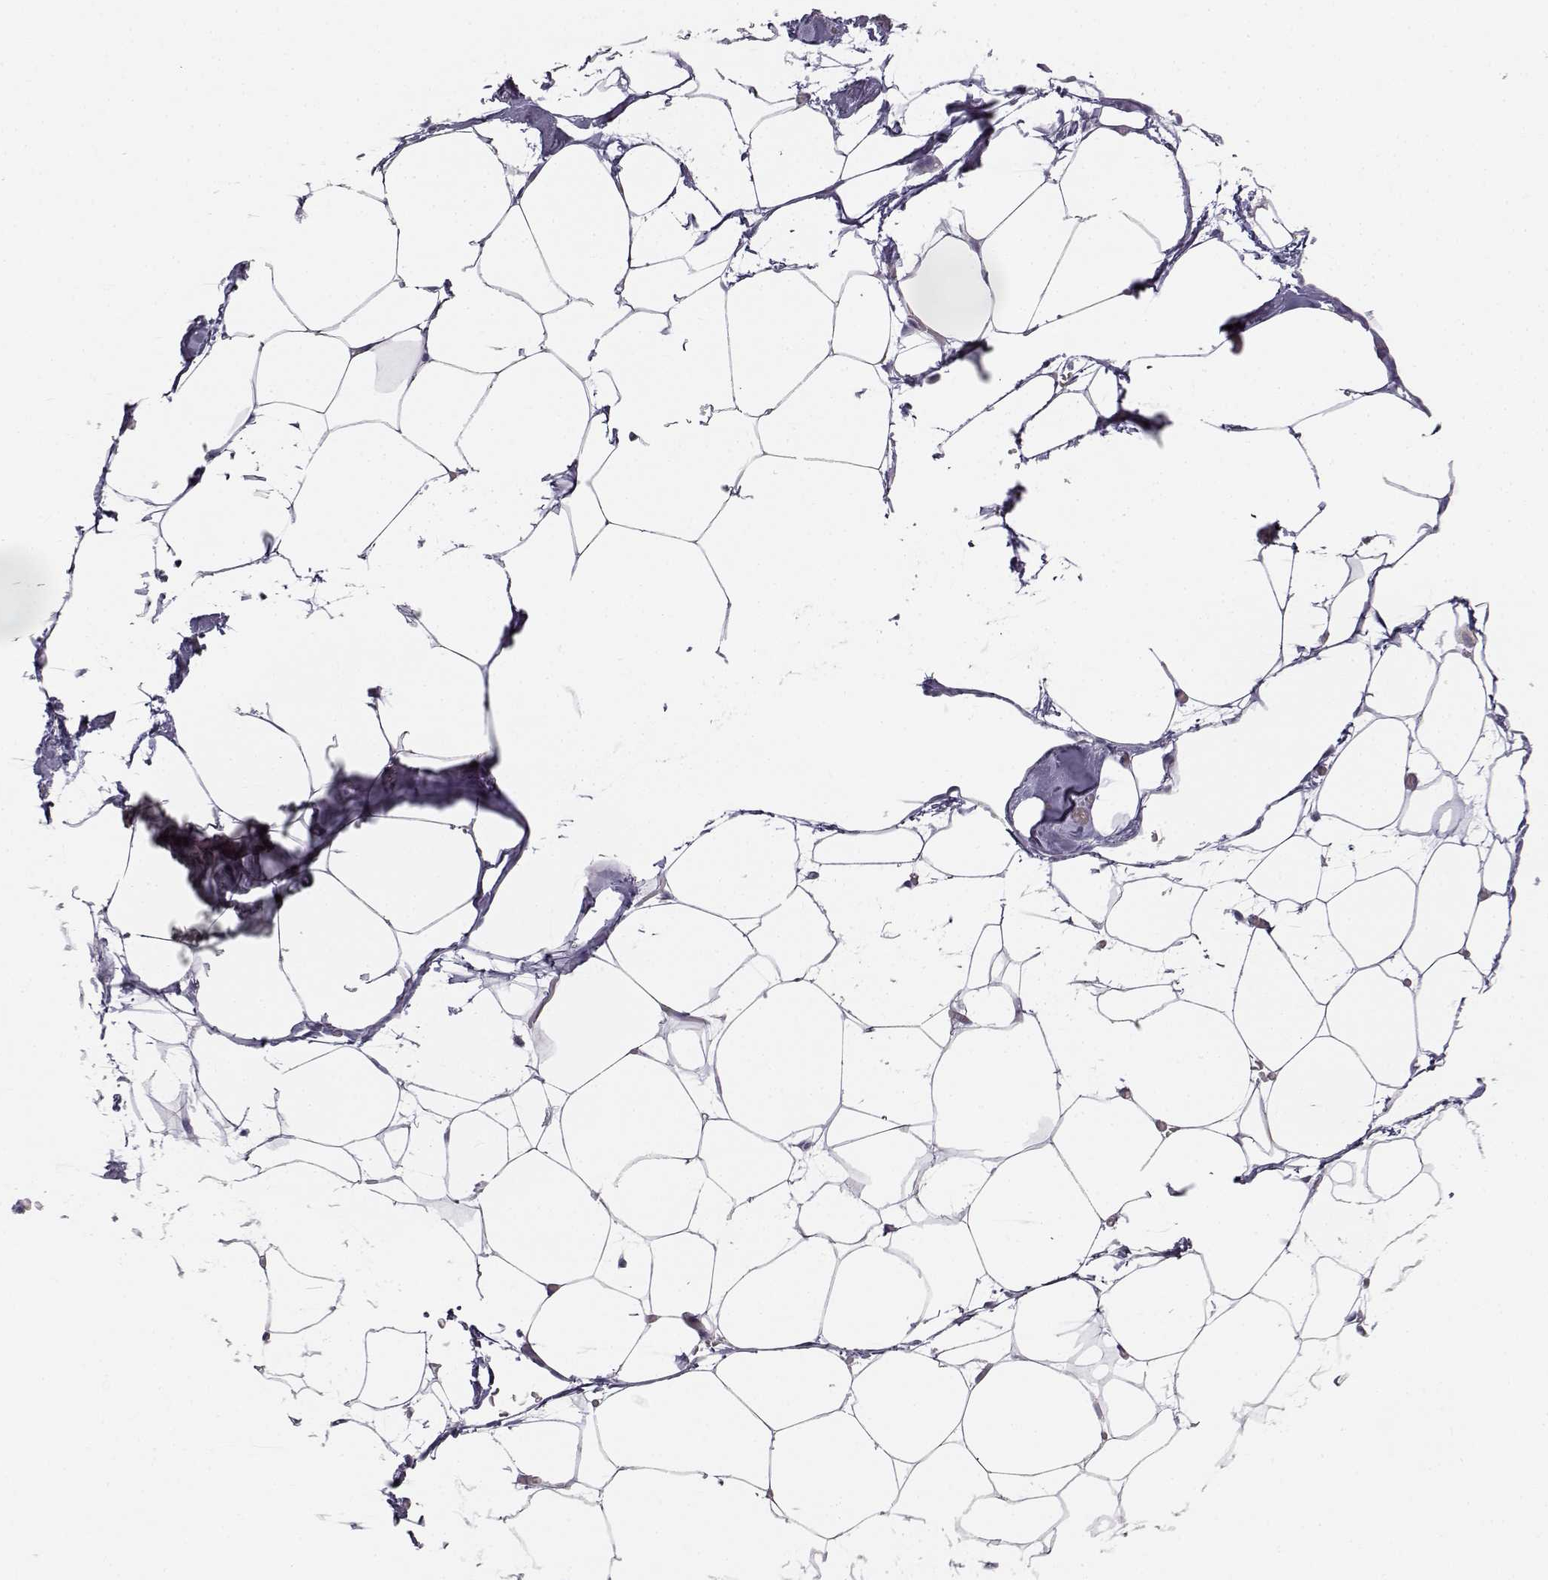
{"staining": {"intensity": "negative", "quantity": "none", "location": "none"}, "tissue": "adipose tissue", "cell_type": "Adipocytes", "image_type": "normal", "snomed": [{"axis": "morphology", "description": "Normal tissue, NOS"}, {"axis": "topography", "description": "Adipose tissue"}], "caption": "A high-resolution histopathology image shows immunohistochemistry (IHC) staining of unremarkable adipose tissue, which shows no significant expression in adipocytes.", "gene": "MYCBPAP", "patient": {"sex": "male", "age": 57}}